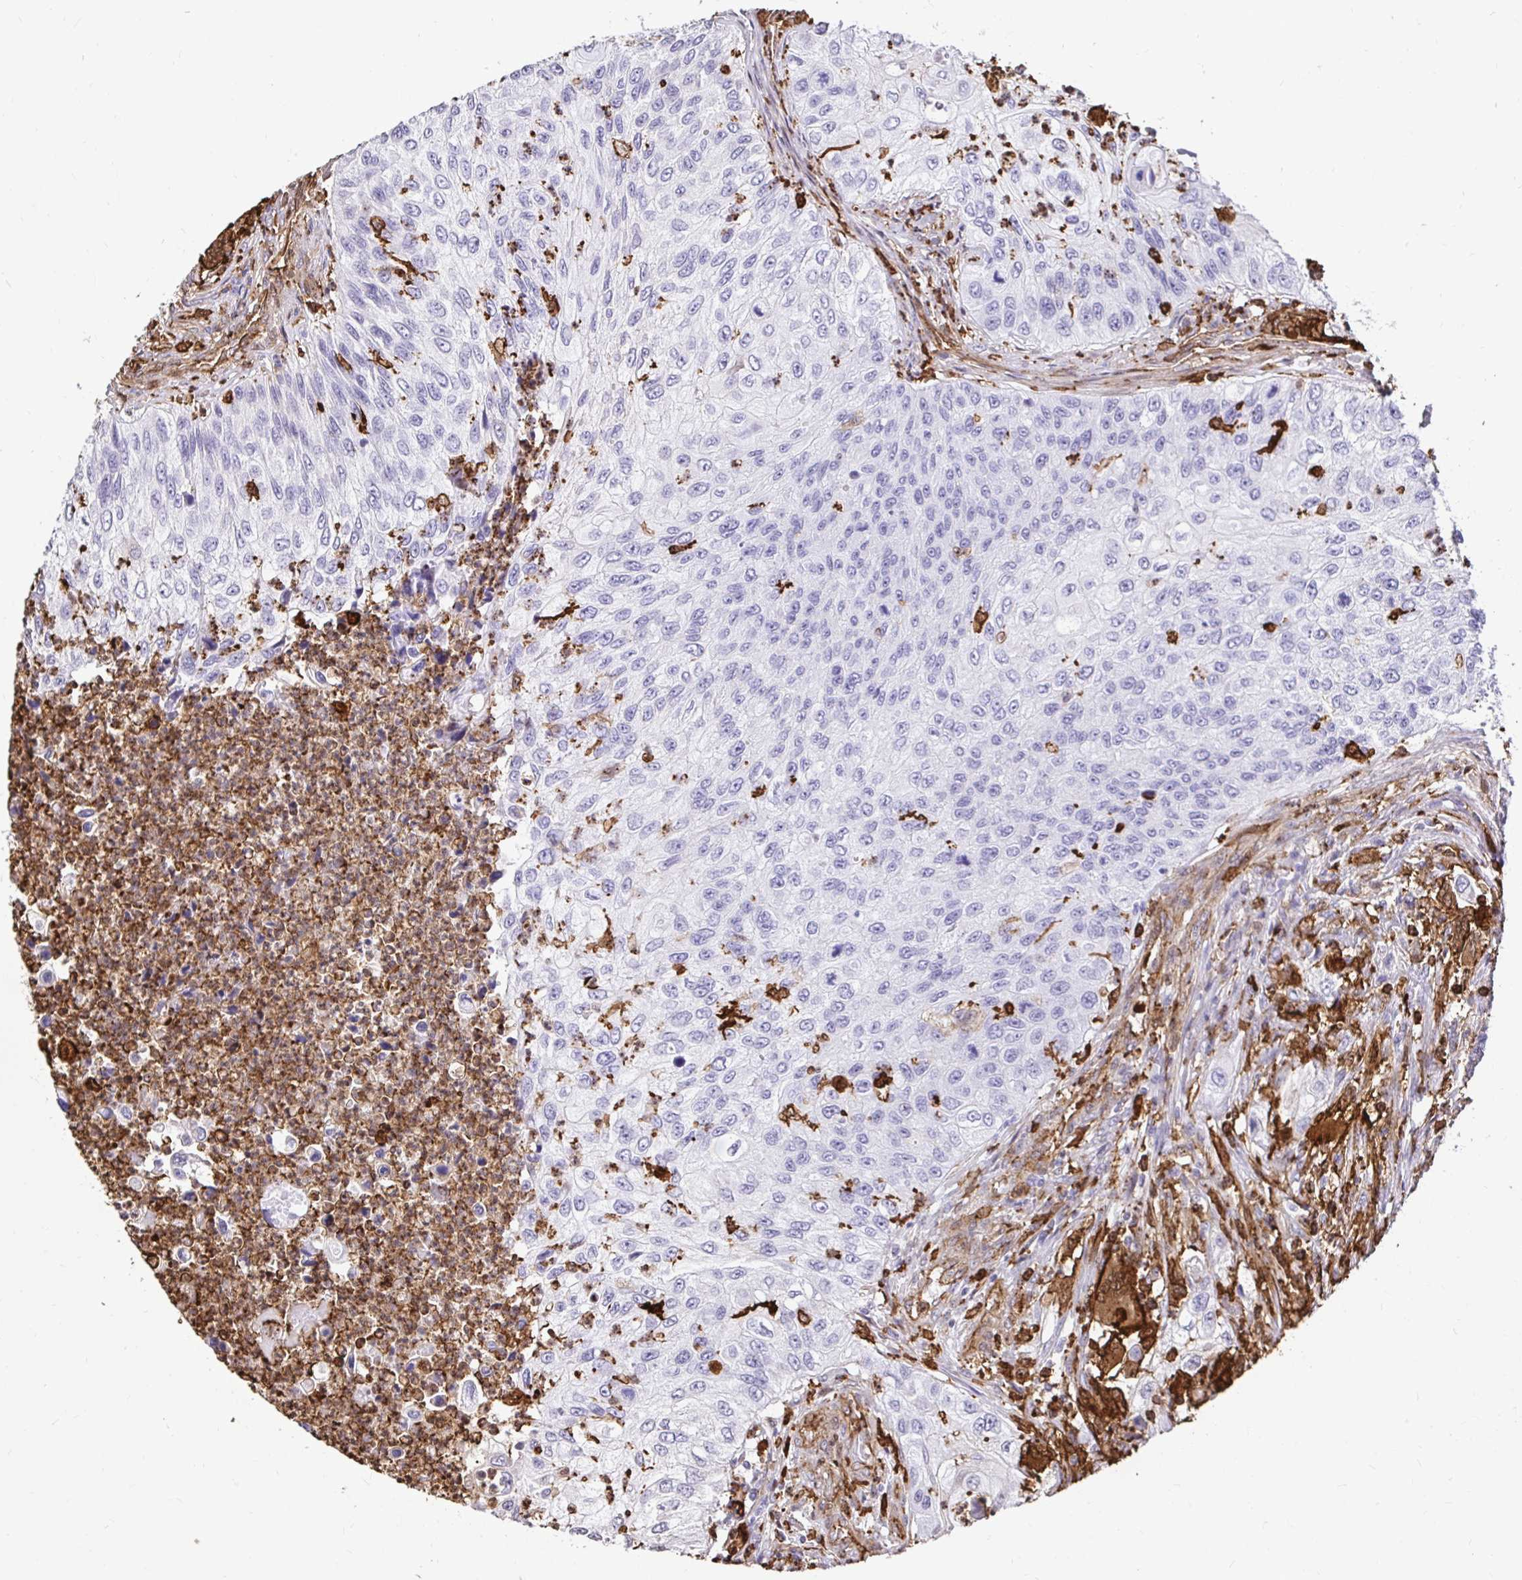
{"staining": {"intensity": "negative", "quantity": "none", "location": "none"}, "tissue": "urothelial cancer", "cell_type": "Tumor cells", "image_type": "cancer", "snomed": [{"axis": "morphology", "description": "Urothelial carcinoma, High grade"}, {"axis": "topography", "description": "Urinary bladder"}], "caption": "Protein analysis of urothelial carcinoma (high-grade) reveals no significant positivity in tumor cells.", "gene": "GSN", "patient": {"sex": "female", "age": 60}}